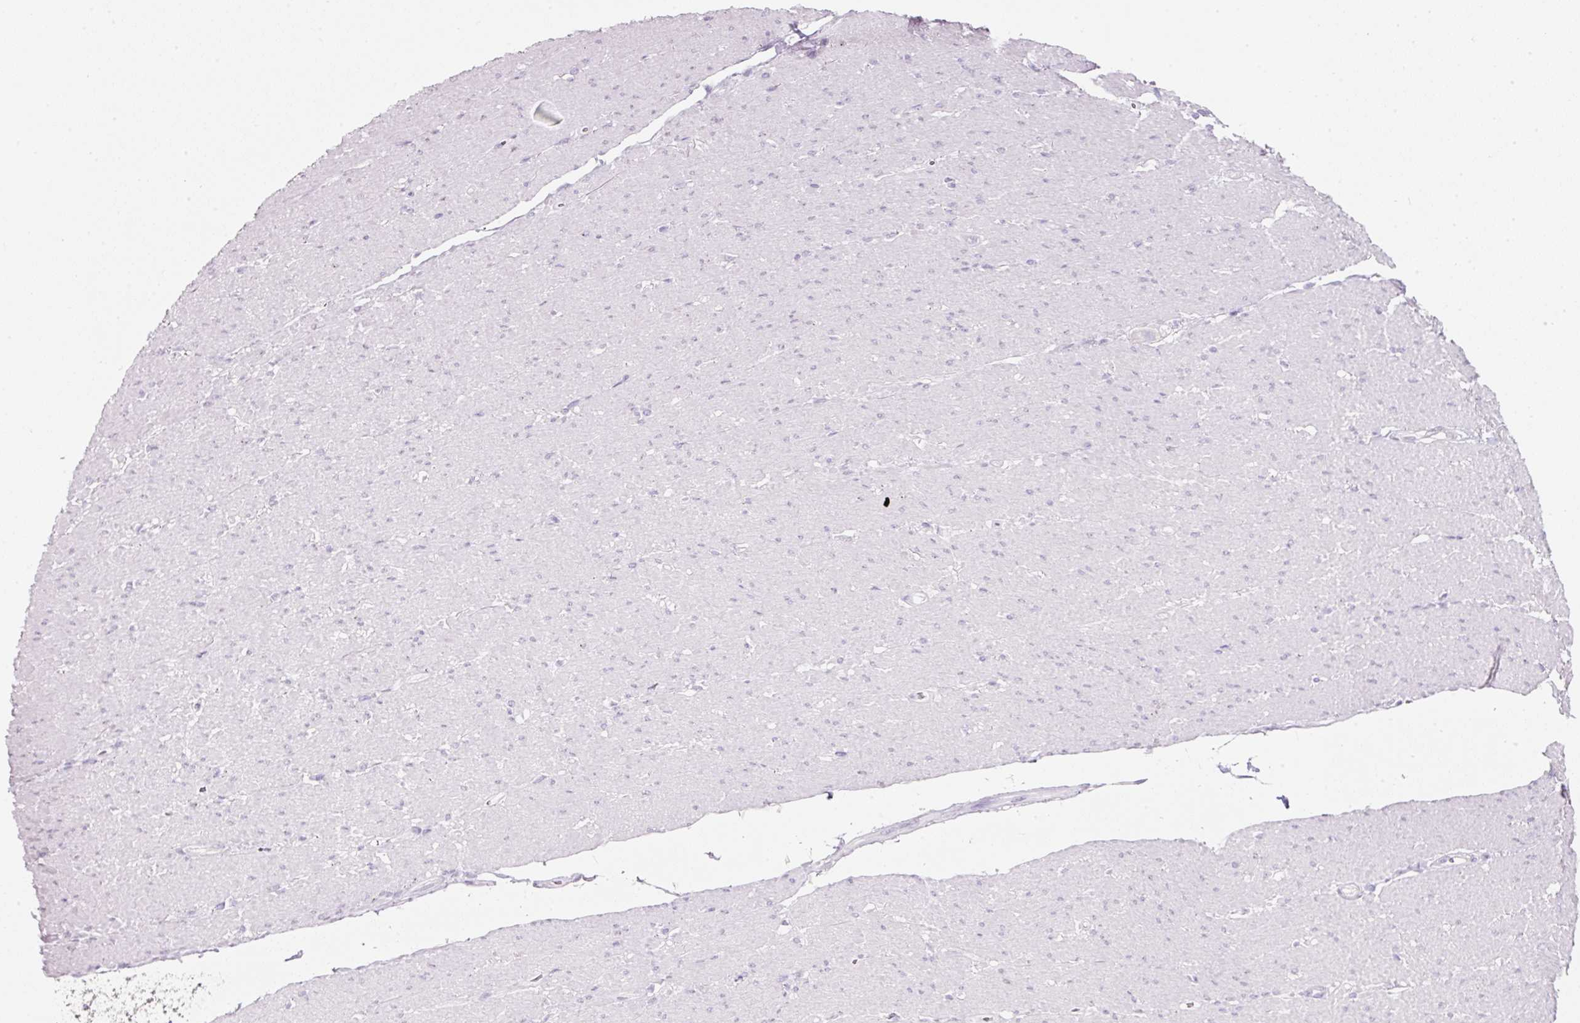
{"staining": {"intensity": "negative", "quantity": "none", "location": "none"}, "tissue": "smooth muscle", "cell_type": "Smooth muscle cells", "image_type": "normal", "snomed": [{"axis": "morphology", "description": "Normal tissue, NOS"}, {"axis": "topography", "description": "Smooth muscle"}, {"axis": "topography", "description": "Rectum"}], "caption": "The image demonstrates no staining of smooth muscle cells in unremarkable smooth muscle.", "gene": "SLC2A2", "patient": {"sex": "male", "age": 53}}